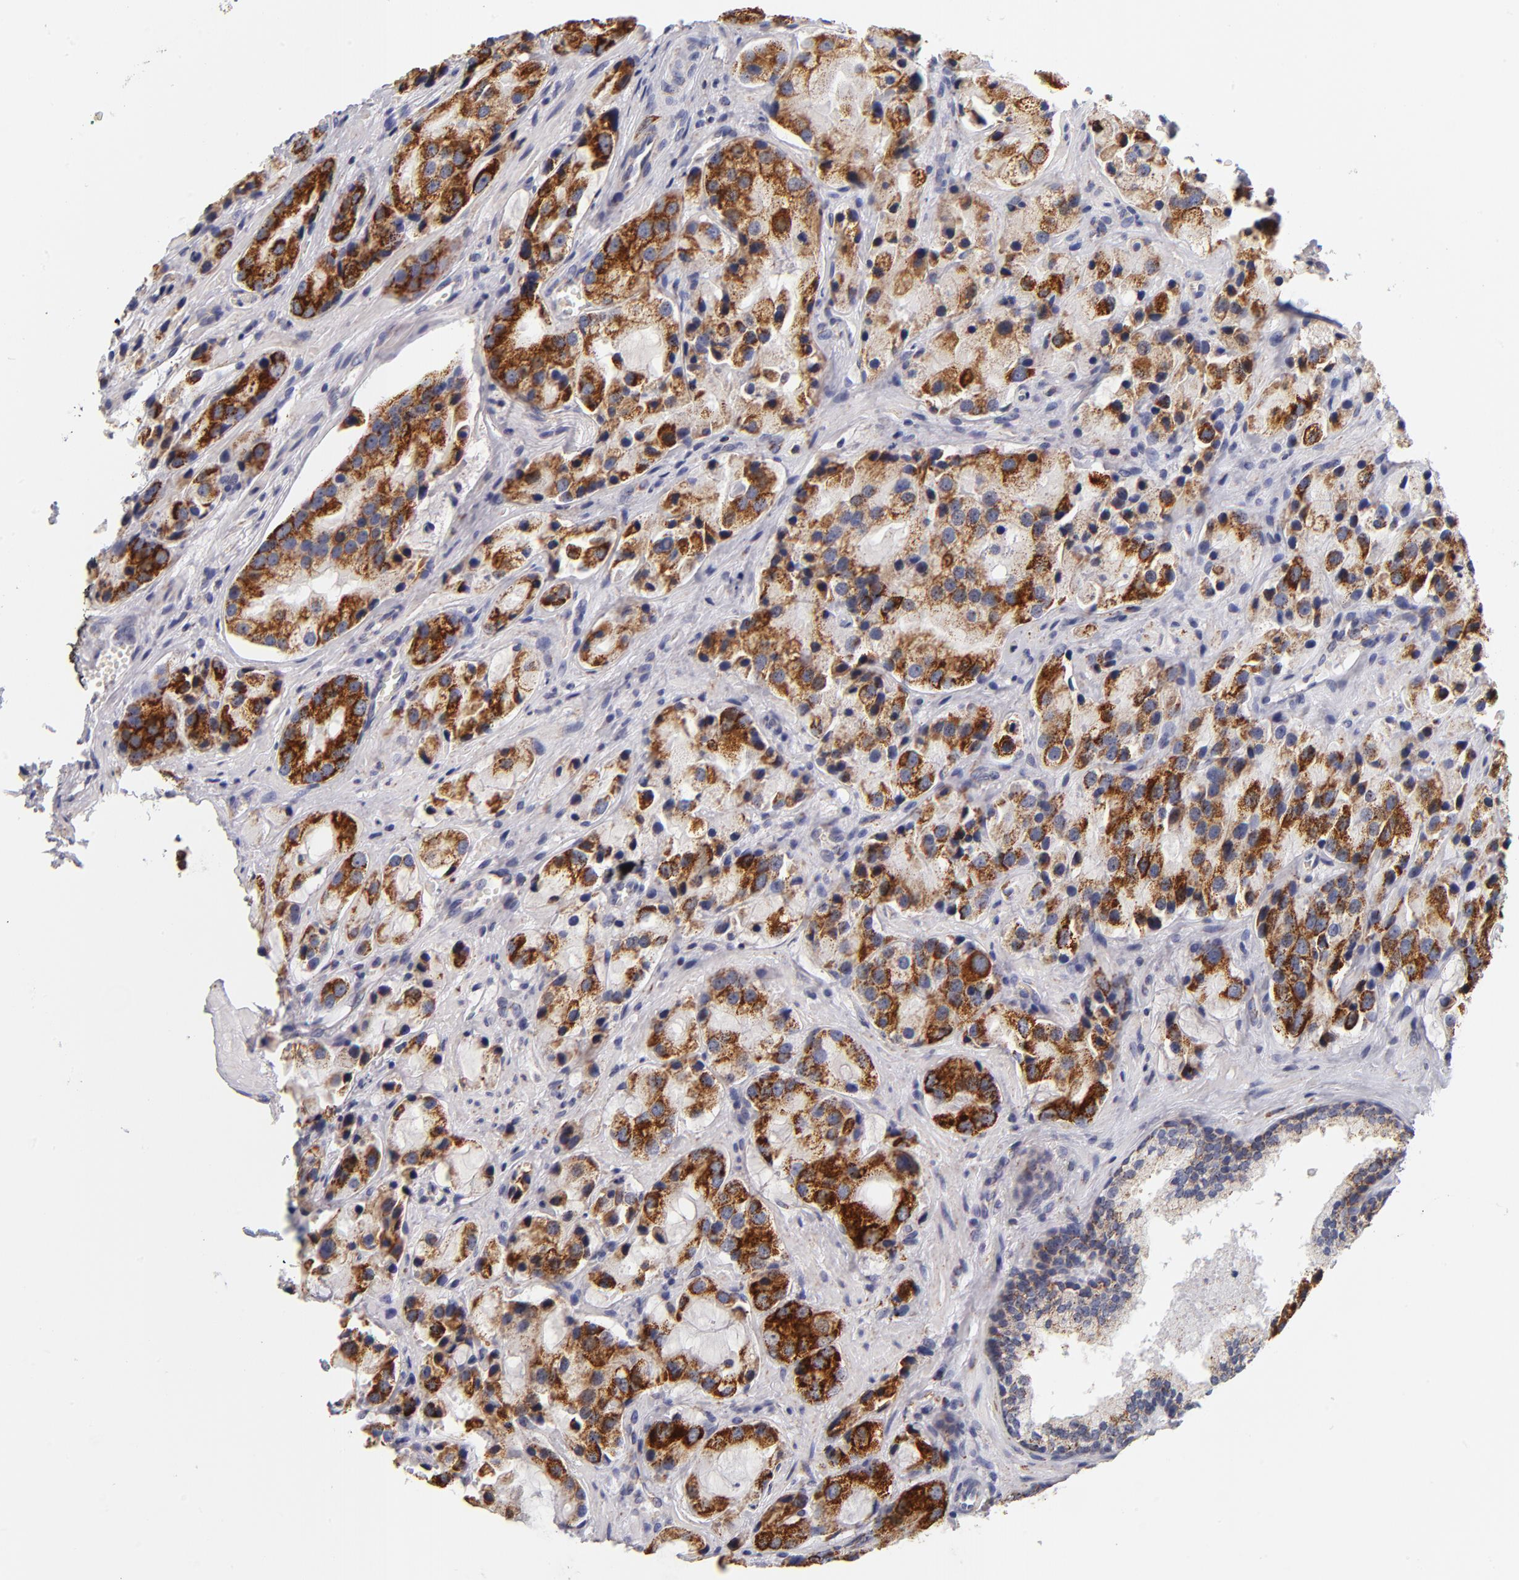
{"staining": {"intensity": "strong", "quantity": ">75%", "location": "cytoplasmic/membranous"}, "tissue": "prostate cancer", "cell_type": "Tumor cells", "image_type": "cancer", "snomed": [{"axis": "morphology", "description": "Adenocarcinoma, High grade"}, {"axis": "topography", "description": "Prostate"}], "caption": "This is an image of immunohistochemistry (IHC) staining of prostate cancer (adenocarcinoma (high-grade)), which shows strong staining in the cytoplasmic/membranous of tumor cells.", "gene": "ECHS1", "patient": {"sex": "male", "age": 70}}